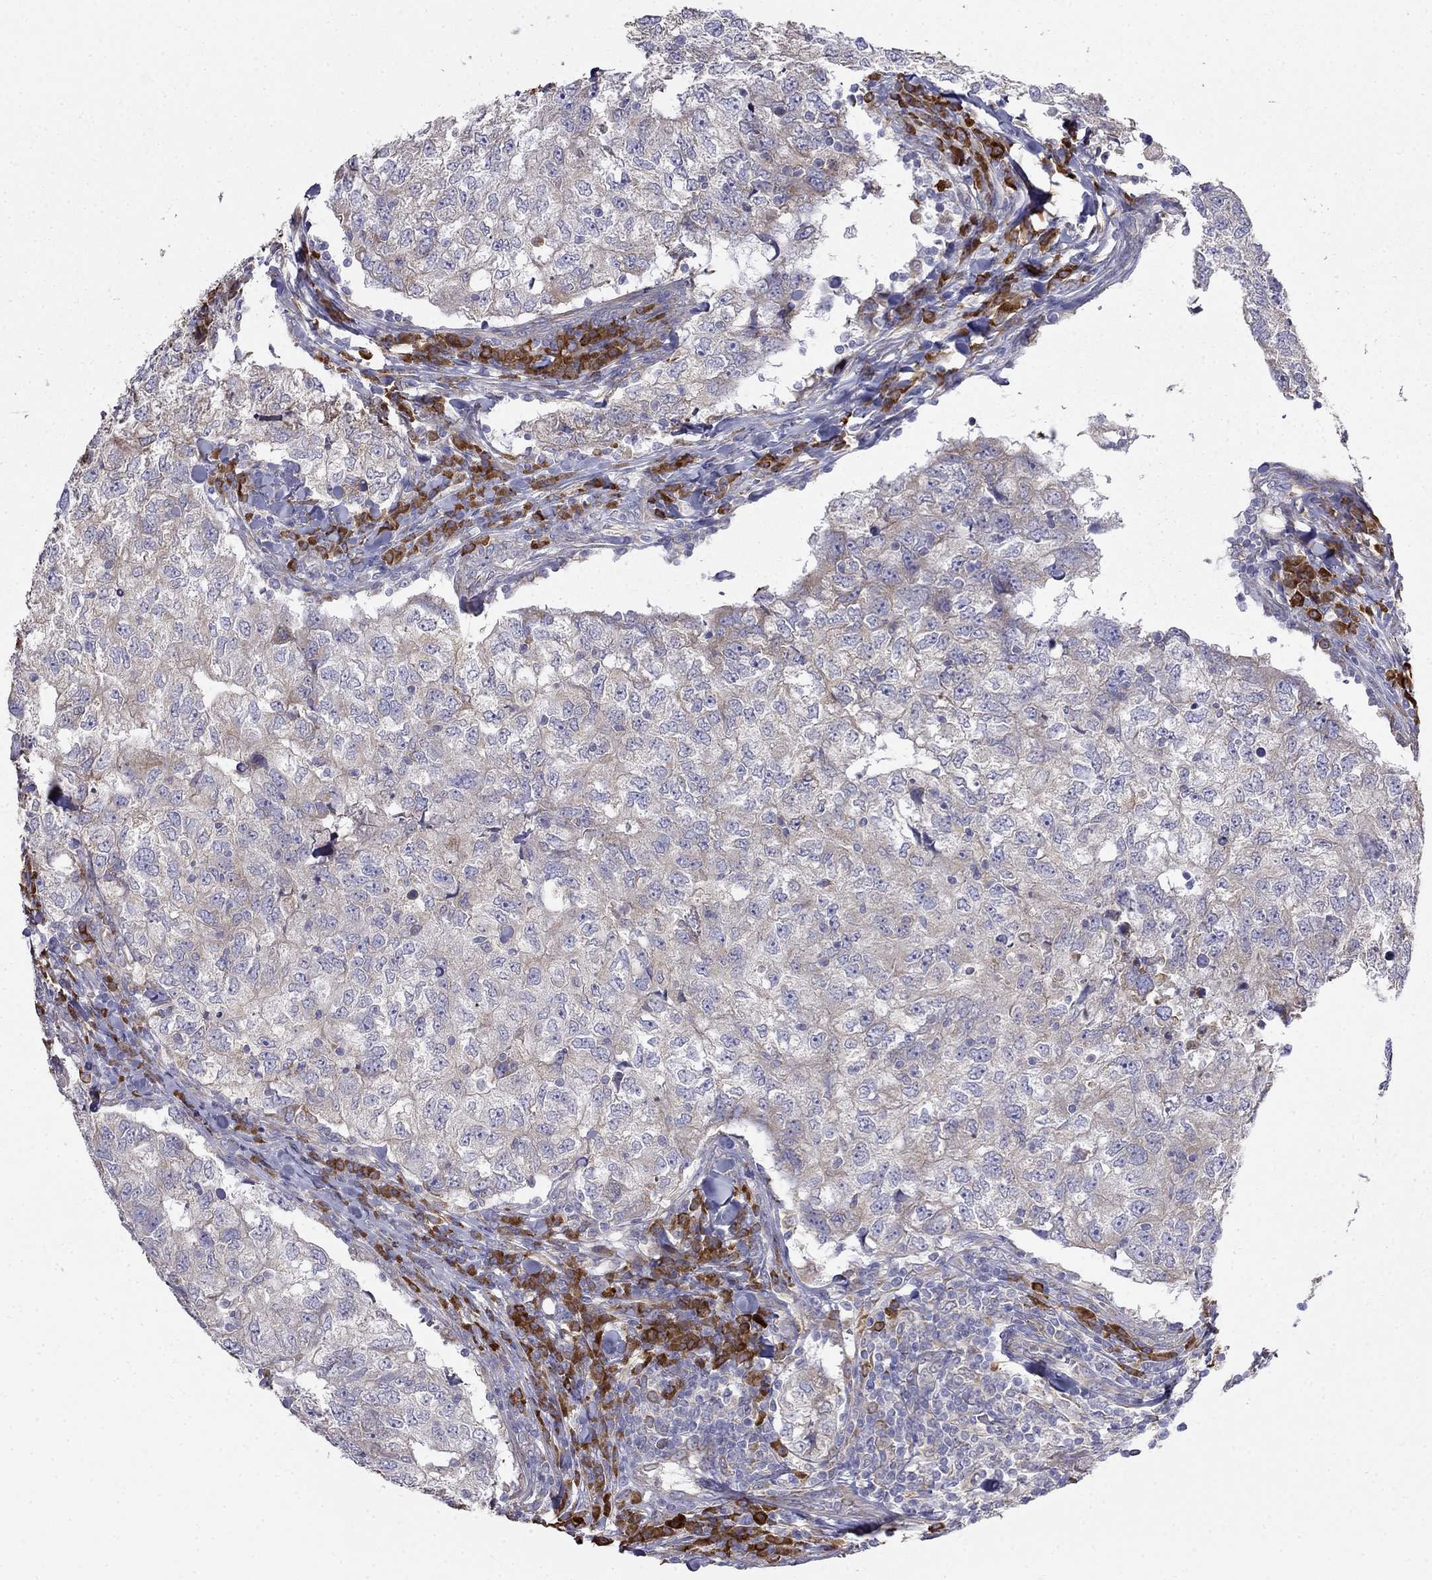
{"staining": {"intensity": "weak", "quantity": "<25%", "location": "cytoplasmic/membranous"}, "tissue": "breast cancer", "cell_type": "Tumor cells", "image_type": "cancer", "snomed": [{"axis": "morphology", "description": "Duct carcinoma"}, {"axis": "topography", "description": "Breast"}], "caption": "A high-resolution photomicrograph shows IHC staining of breast infiltrating ductal carcinoma, which reveals no significant staining in tumor cells.", "gene": "LONRF2", "patient": {"sex": "female", "age": 30}}